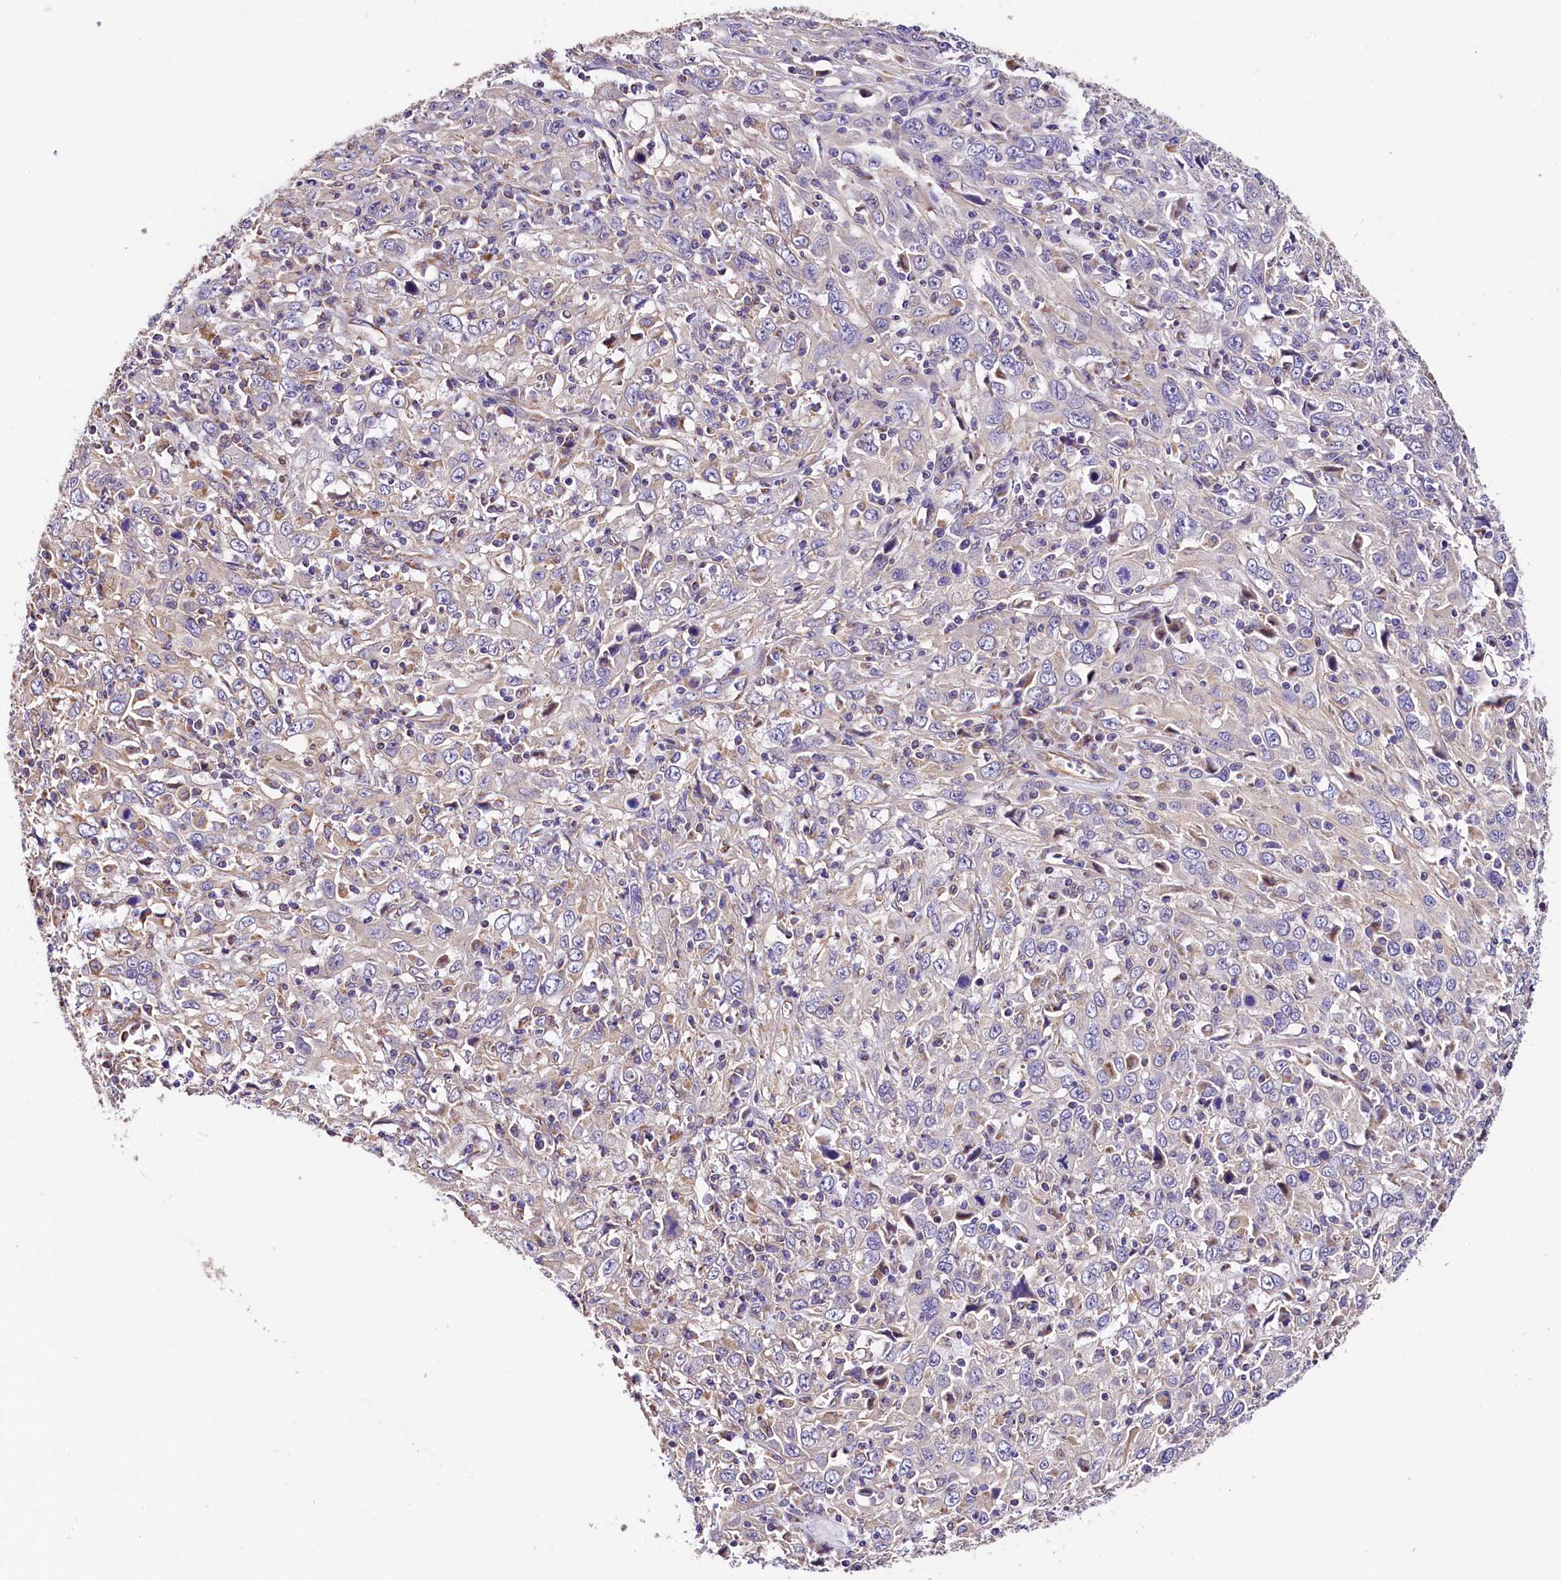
{"staining": {"intensity": "negative", "quantity": "none", "location": "none"}, "tissue": "cervical cancer", "cell_type": "Tumor cells", "image_type": "cancer", "snomed": [{"axis": "morphology", "description": "Squamous cell carcinoma, NOS"}, {"axis": "topography", "description": "Cervix"}], "caption": "DAB immunohistochemical staining of cervical squamous cell carcinoma shows no significant staining in tumor cells. The staining was performed using DAB to visualize the protein expression in brown, while the nuclei were stained in blue with hematoxylin (Magnification: 20x).", "gene": "ACAA2", "patient": {"sex": "female", "age": 46}}